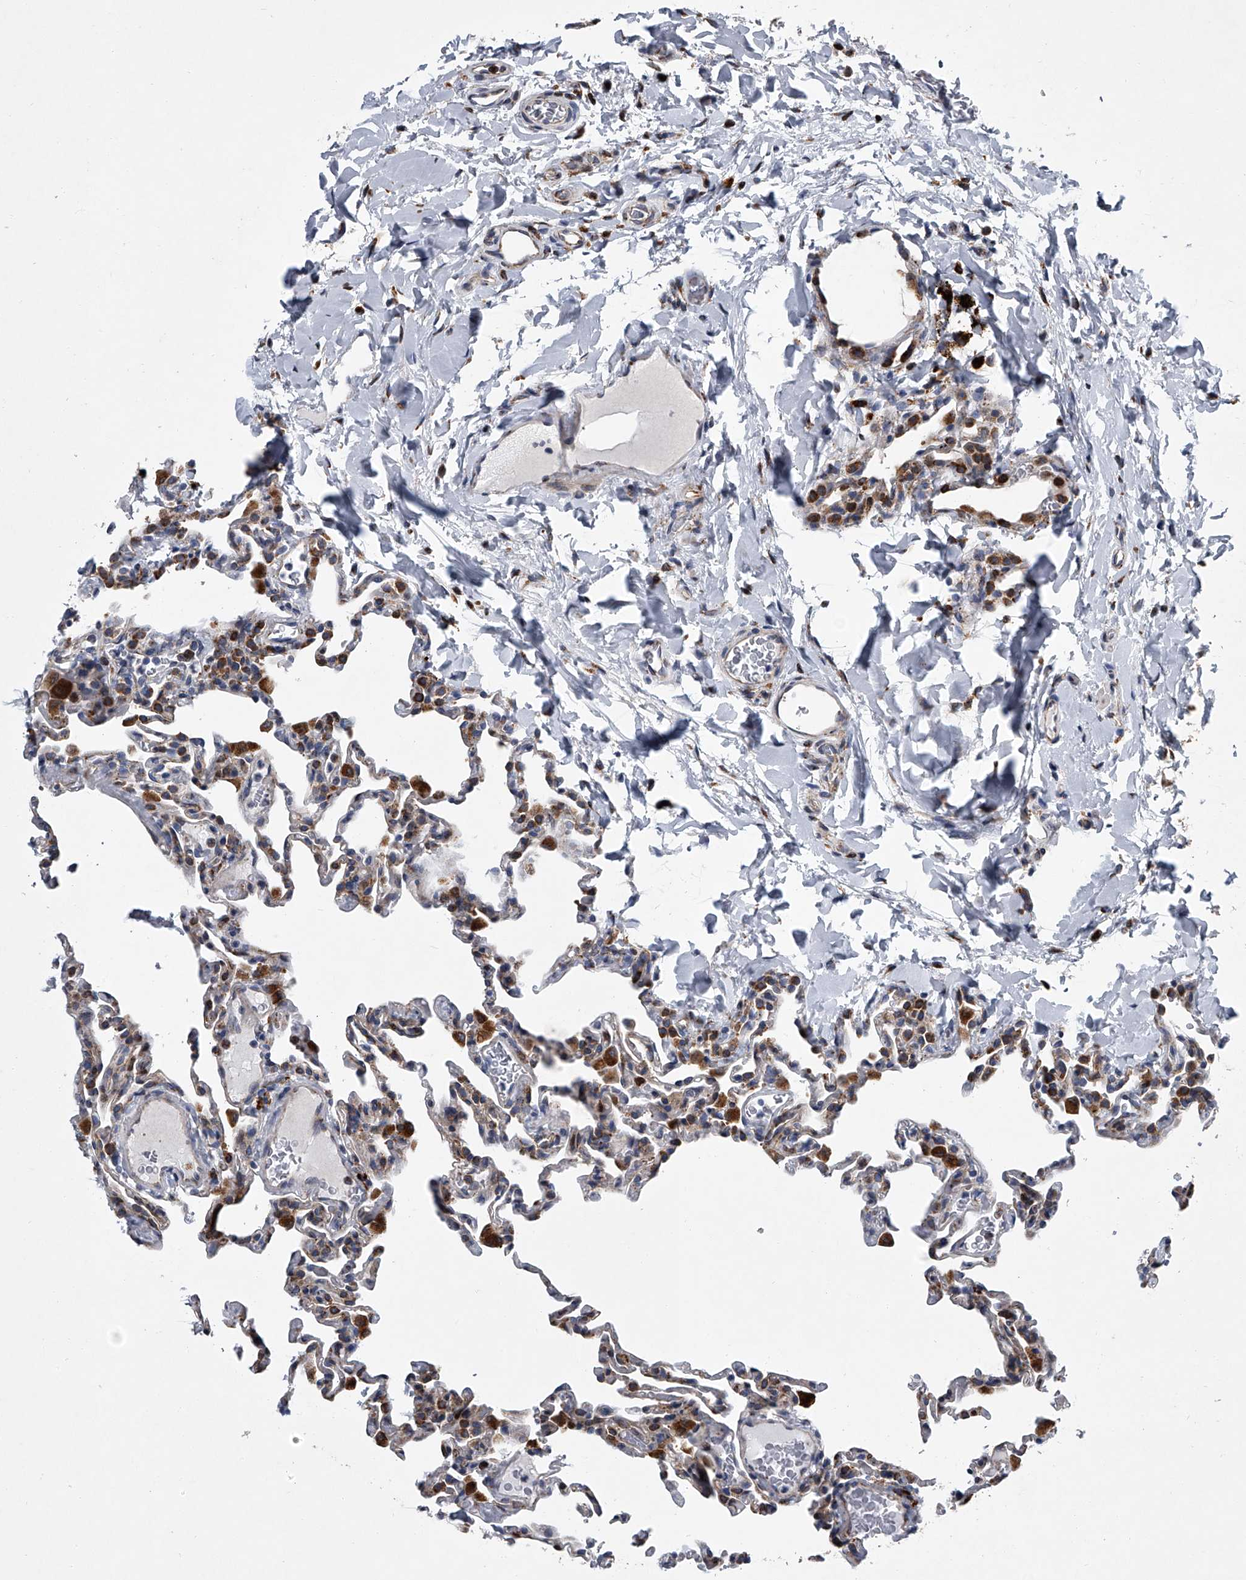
{"staining": {"intensity": "moderate", "quantity": "25%-75%", "location": "cytoplasmic/membranous"}, "tissue": "lung", "cell_type": "Alveolar cells", "image_type": "normal", "snomed": [{"axis": "morphology", "description": "Normal tissue, NOS"}, {"axis": "topography", "description": "Lung"}], "caption": "Protein staining shows moderate cytoplasmic/membranous staining in about 25%-75% of alveolar cells in normal lung.", "gene": "TMEM63C", "patient": {"sex": "male", "age": 20}}